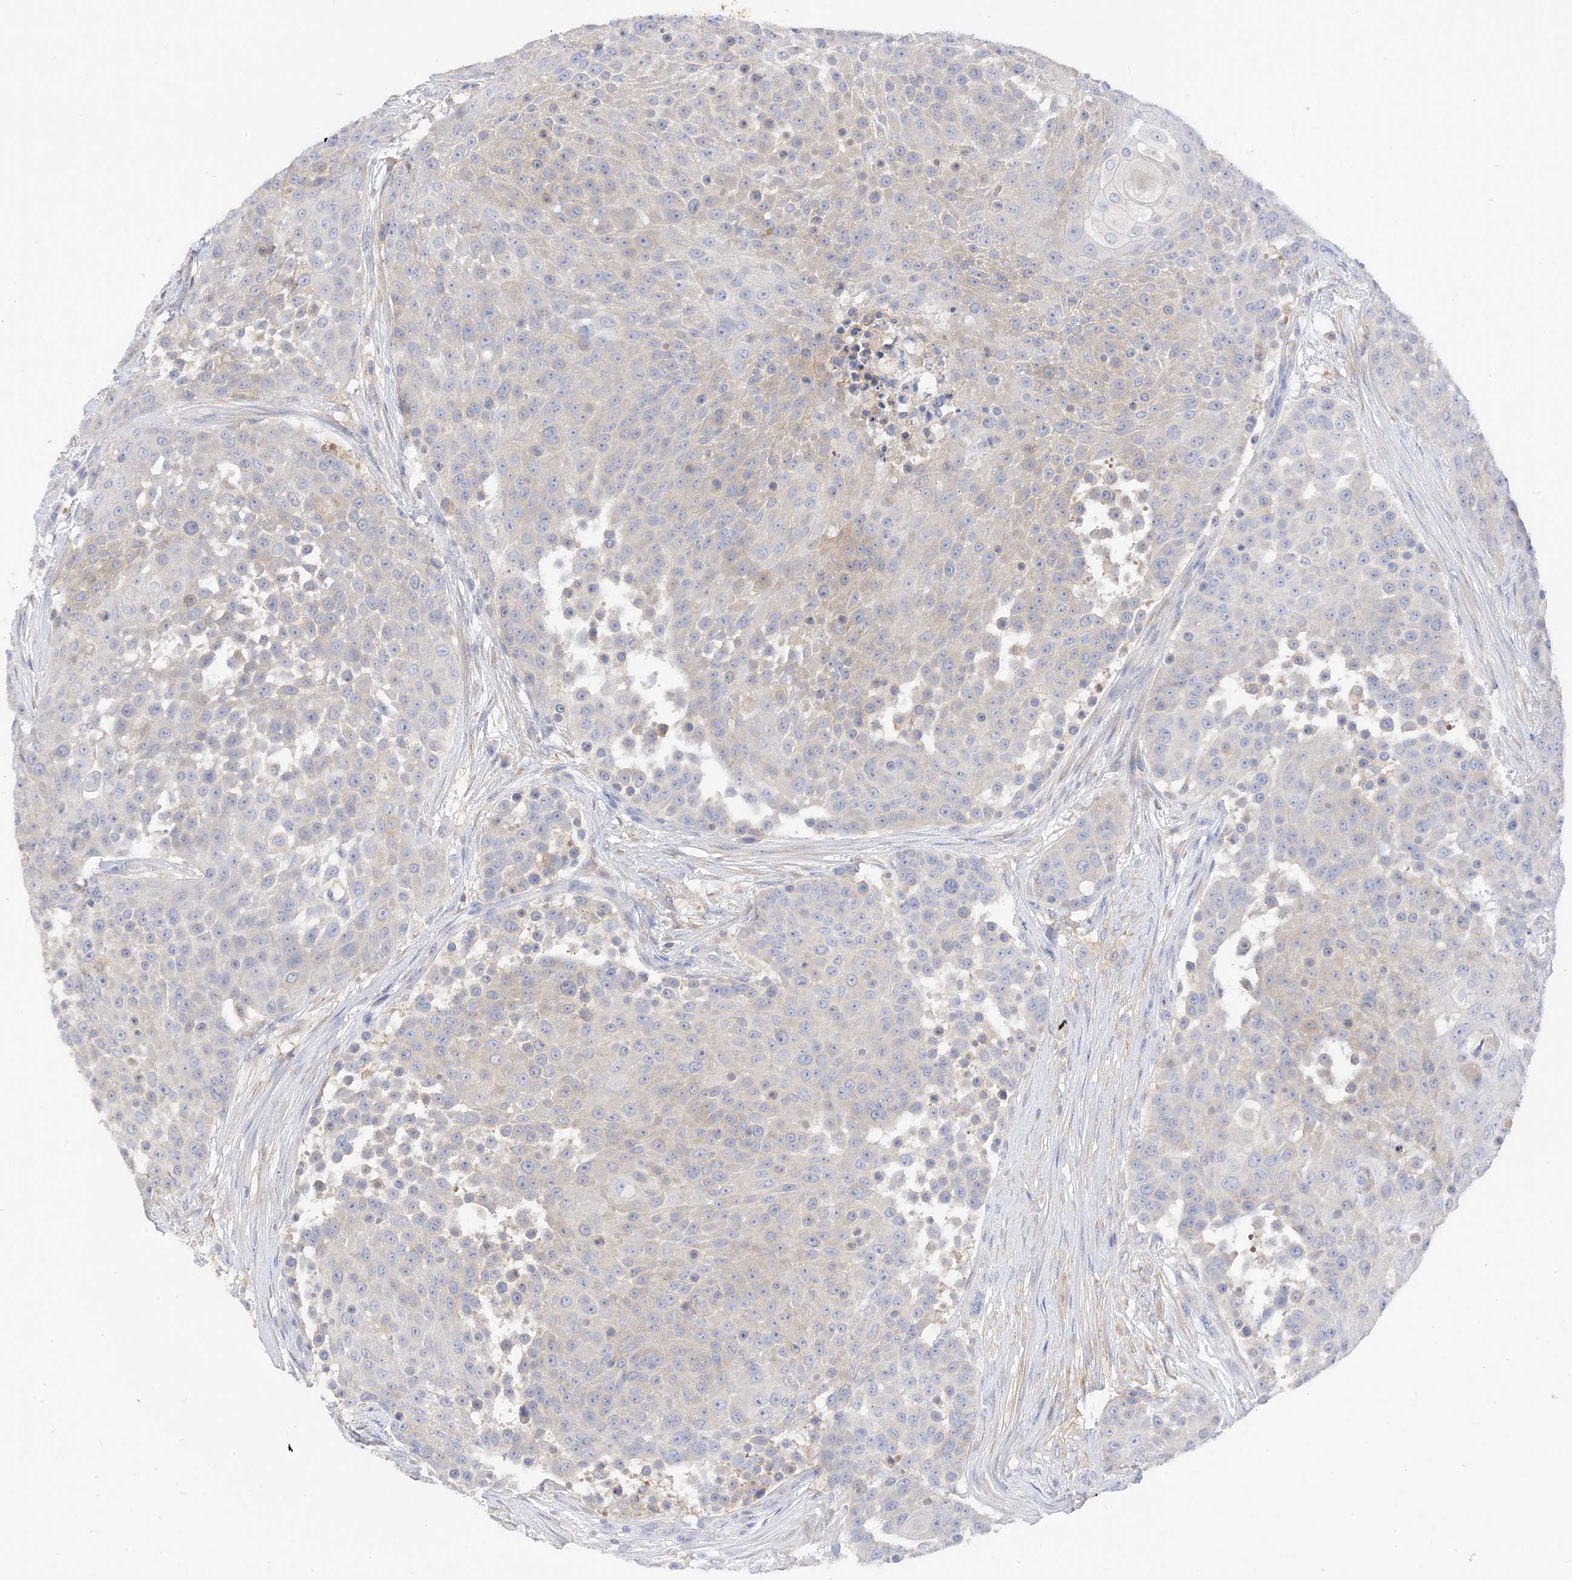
{"staining": {"intensity": "weak", "quantity": "<25%", "location": "cytoplasmic/membranous"}, "tissue": "urothelial cancer", "cell_type": "Tumor cells", "image_type": "cancer", "snomed": [{"axis": "morphology", "description": "Urothelial carcinoma, High grade"}, {"axis": "topography", "description": "Urinary bladder"}], "caption": "This is an IHC micrograph of high-grade urothelial carcinoma. There is no positivity in tumor cells.", "gene": "ARV1", "patient": {"sex": "female", "age": 63}}